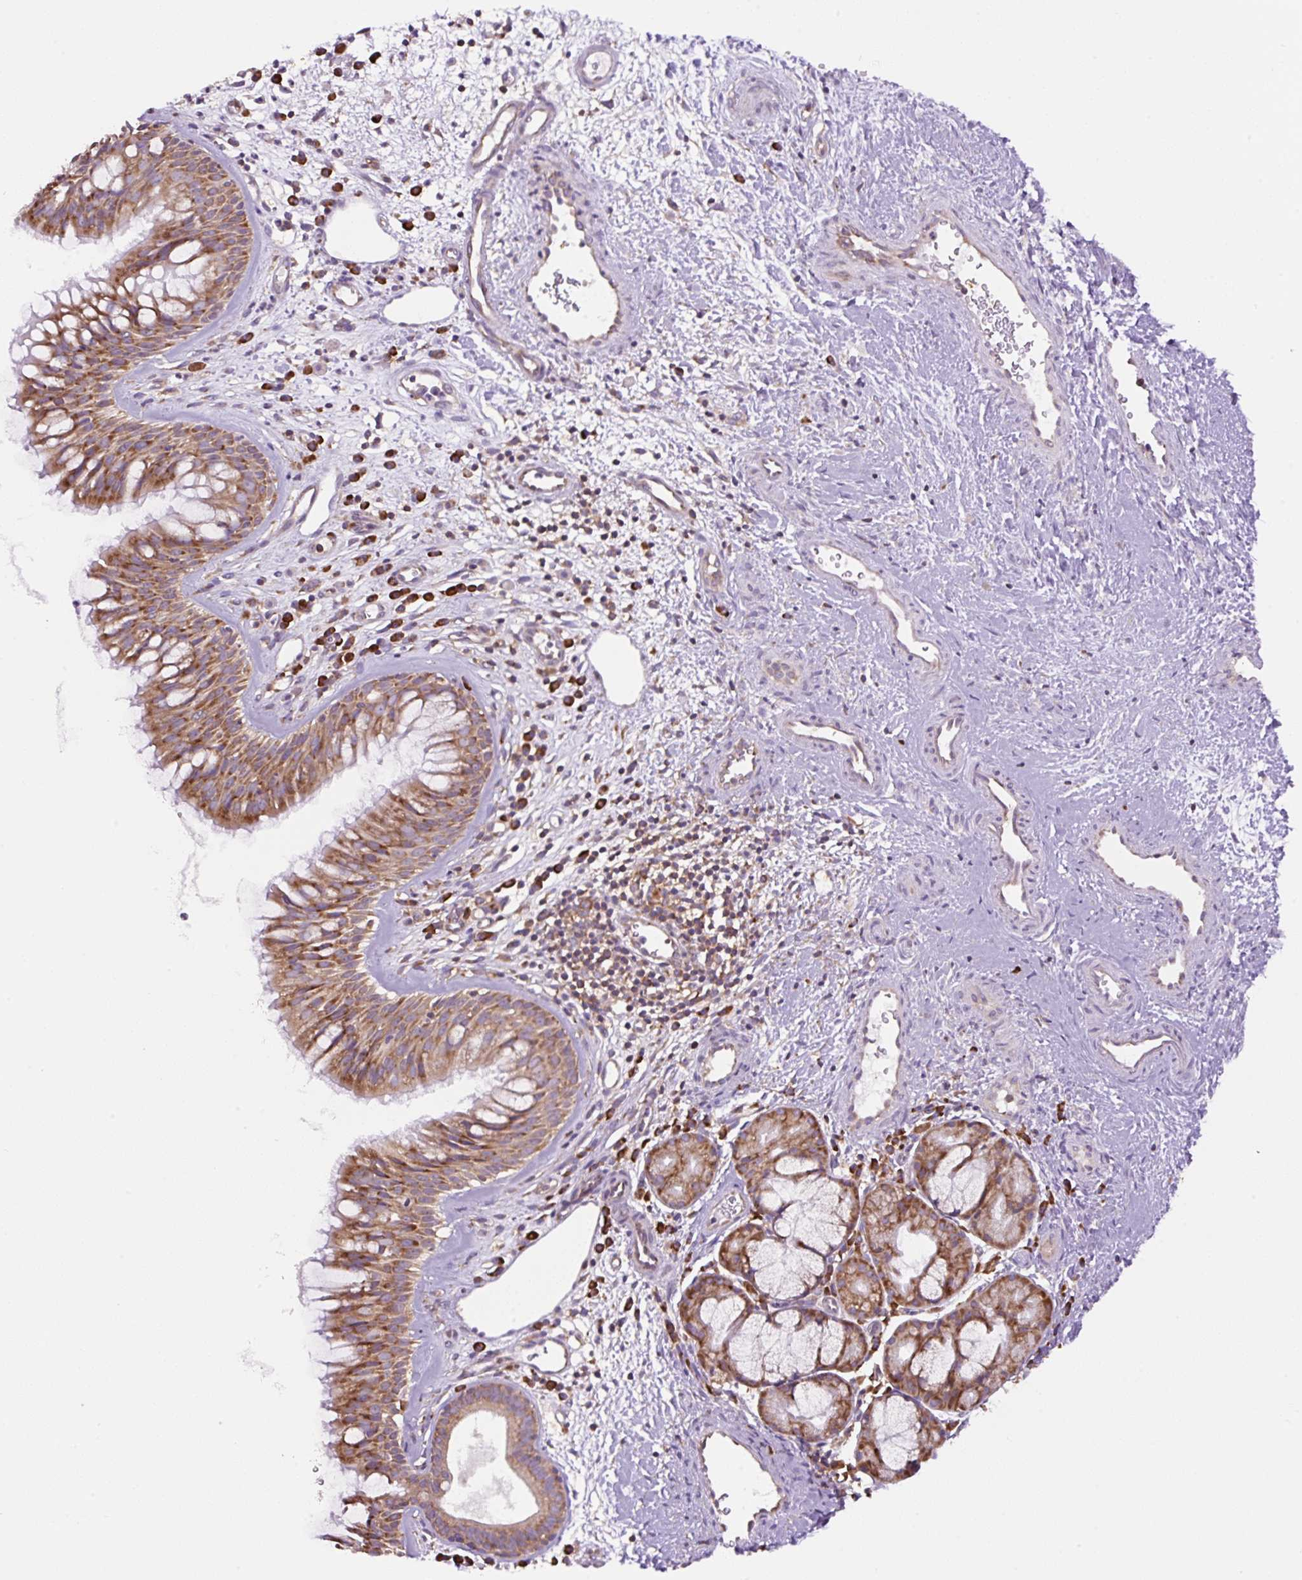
{"staining": {"intensity": "moderate", "quantity": ">75%", "location": "cytoplasmic/membranous"}, "tissue": "nasopharynx", "cell_type": "Respiratory epithelial cells", "image_type": "normal", "snomed": [{"axis": "morphology", "description": "Normal tissue, NOS"}, {"axis": "topography", "description": "Nasopharynx"}], "caption": "Protein analysis of normal nasopharynx demonstrates moderate cytoplasmic/membranous positivity in approximately >75% of respiratory epithelial cells. (Stains: DAB in brown, nuclei in blue, Microscopy: brightfield microscopy at high magnification).", "gene": "RPS23", "patient": {"sex": "male", "age": 65}}